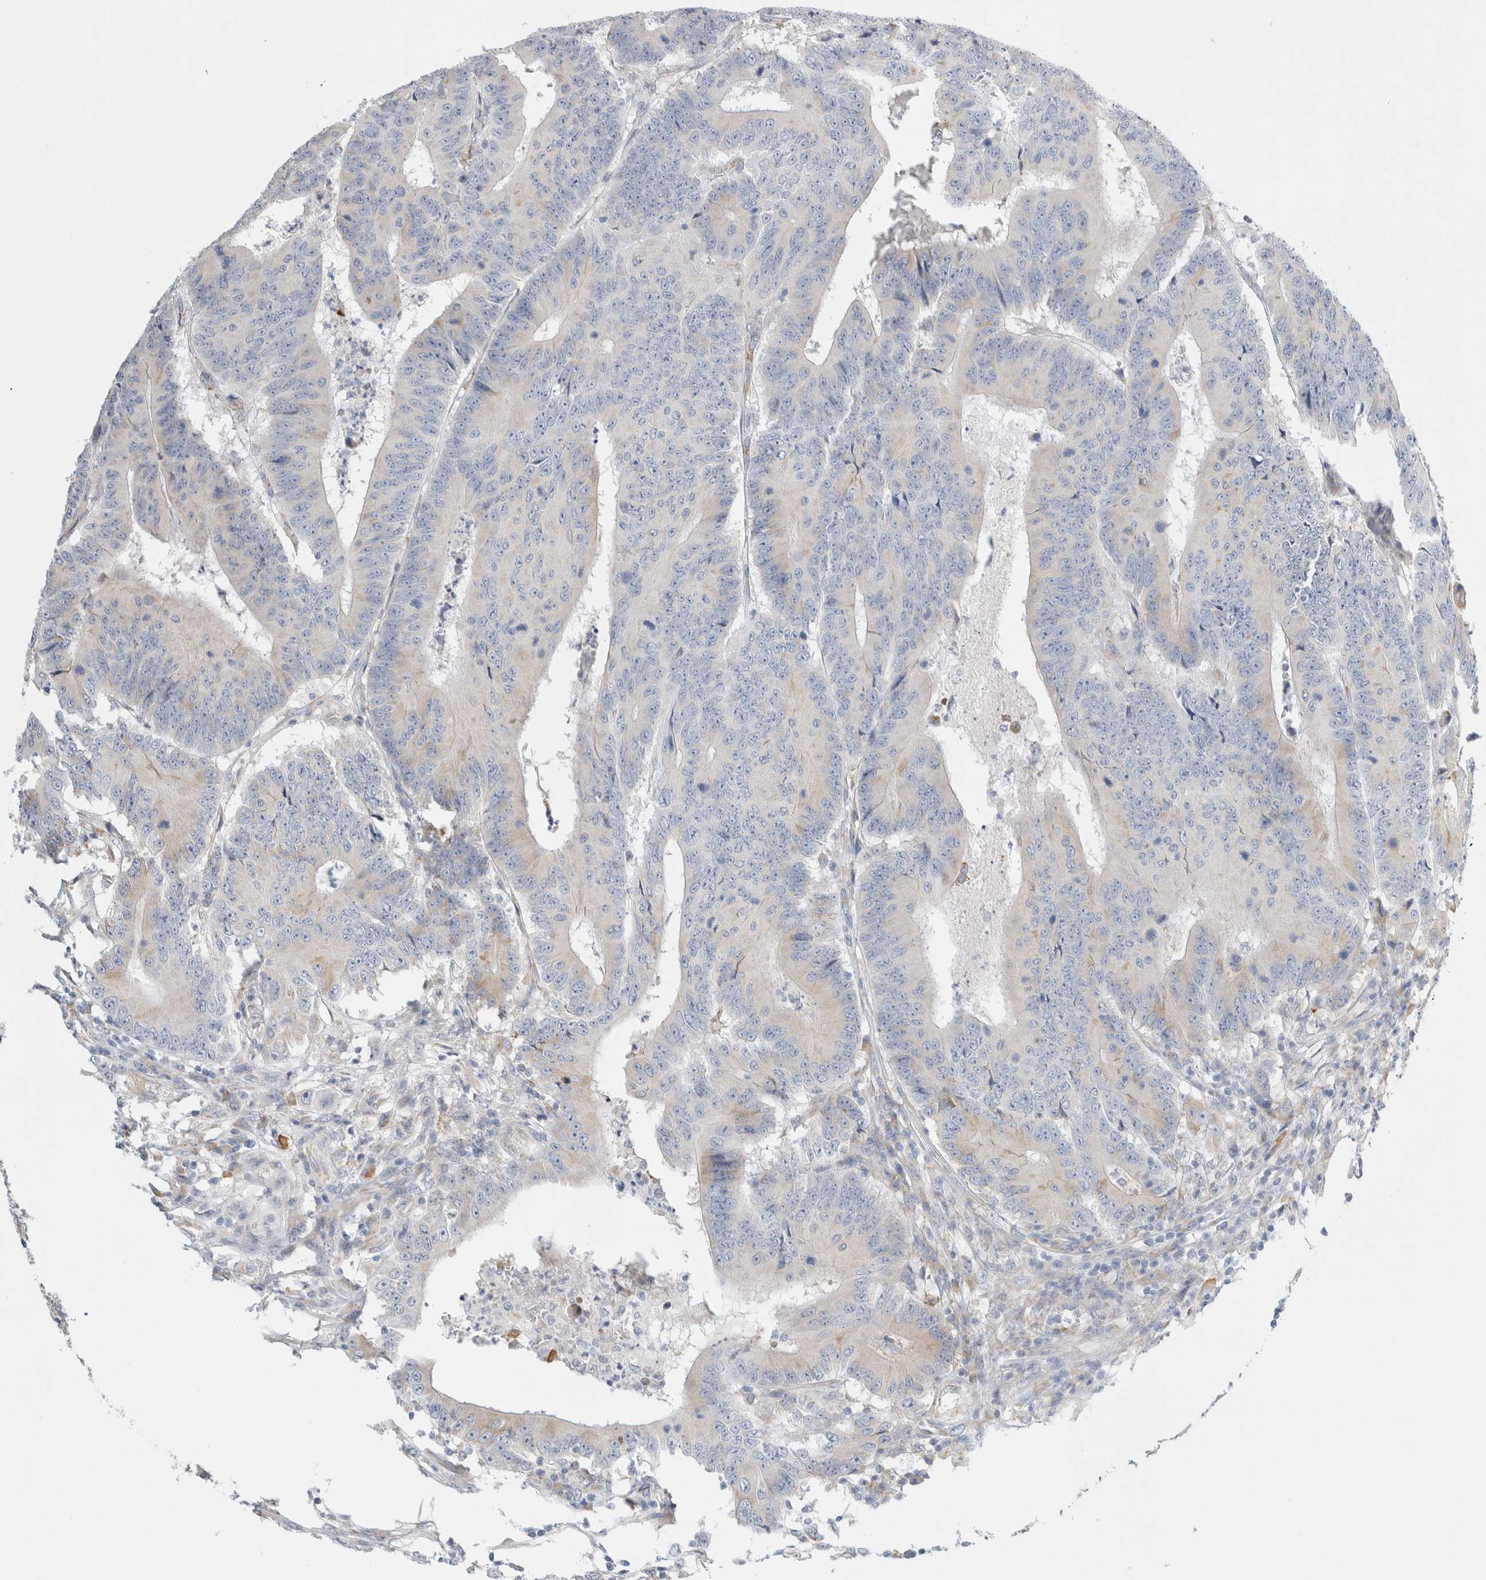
{"staining": {"intensity": "negative", "quantity": "none", "location": "none"}, "tissue": "colorectal cancer", "cell_type": "Tumor cells", "image_type": "cancer", "snomed": [{"axis": "morphology", "description": "Adenocarcinoma, NOS"}, {"axis": "topography", "description": "Colon"}], "caption": "Tumor cells are negative for protein expression in human colorectal adenocarcinoma.", "gene": "CSK", "patient": {"sex": "male", "age": 83}}